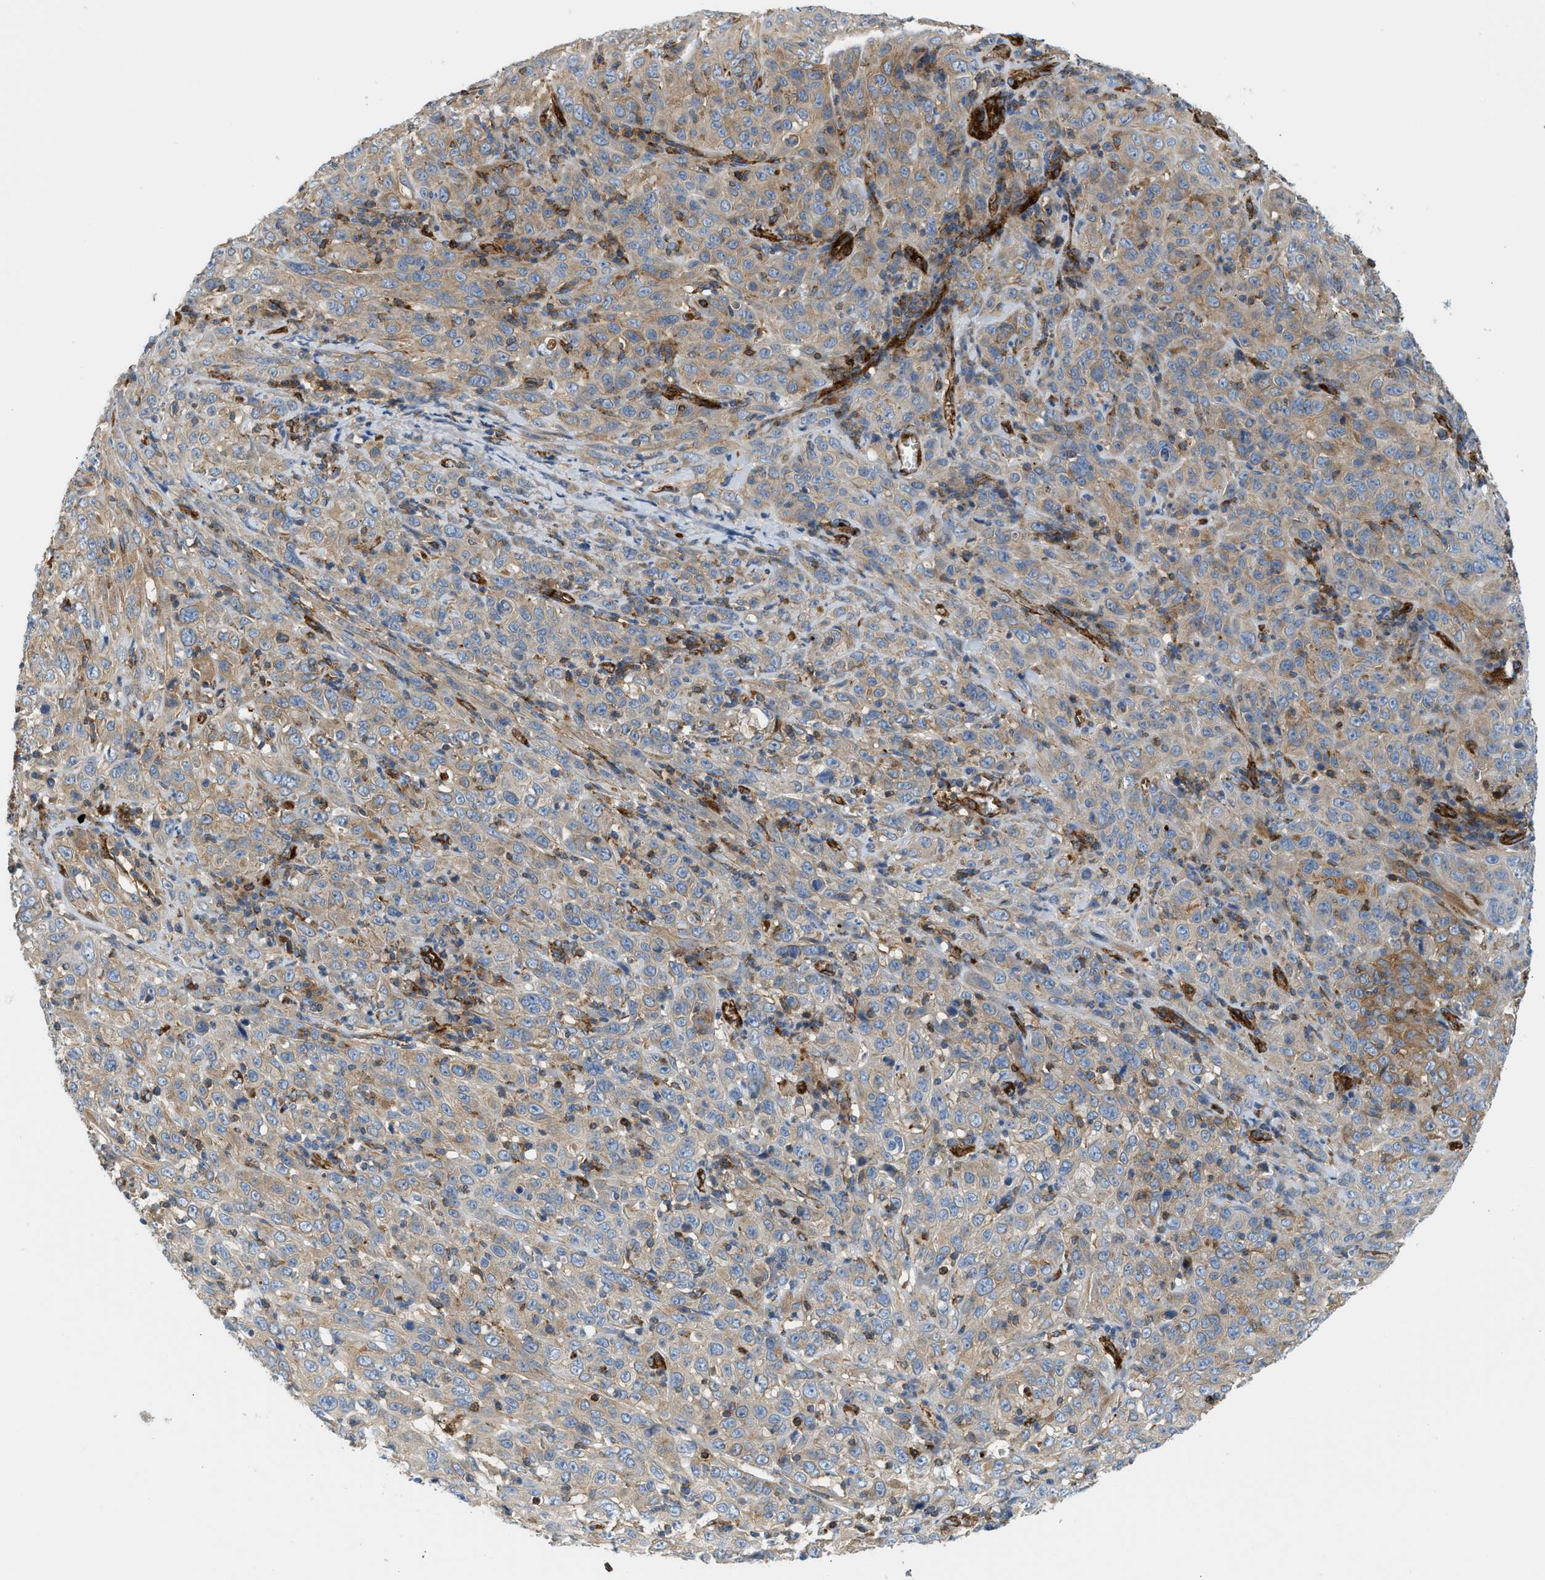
{"staining": {"intensity": "moderate", "quantity": "25%-75%", "location": "cytoplasmic/membranous"}, "tissue": "cervical cancer", "cell_type": "Tumor cells", "image_type": "cancer", "snomed": [{"axis": "morphology", "description": "Squamous cell carcinoma, NOS"}, {"axis": "topography", "description": "Cervix"}], "caption": "IHC staining of cervical cancer (squamous cell carcinoma), which reveals medium levels of moderate cytoplasmic/membranous expression in about 25%-75% of tumor cells indicating moderate cytoplasmic/membranous protein expression. The staining was performed using DAB (3,3'-diaminobenzidine) (brown) for protein detection and nuclei were counterstained in hematoxylin (blue).", "gene": "HIP1", "patient": {"sex": "female", "age": 46}}